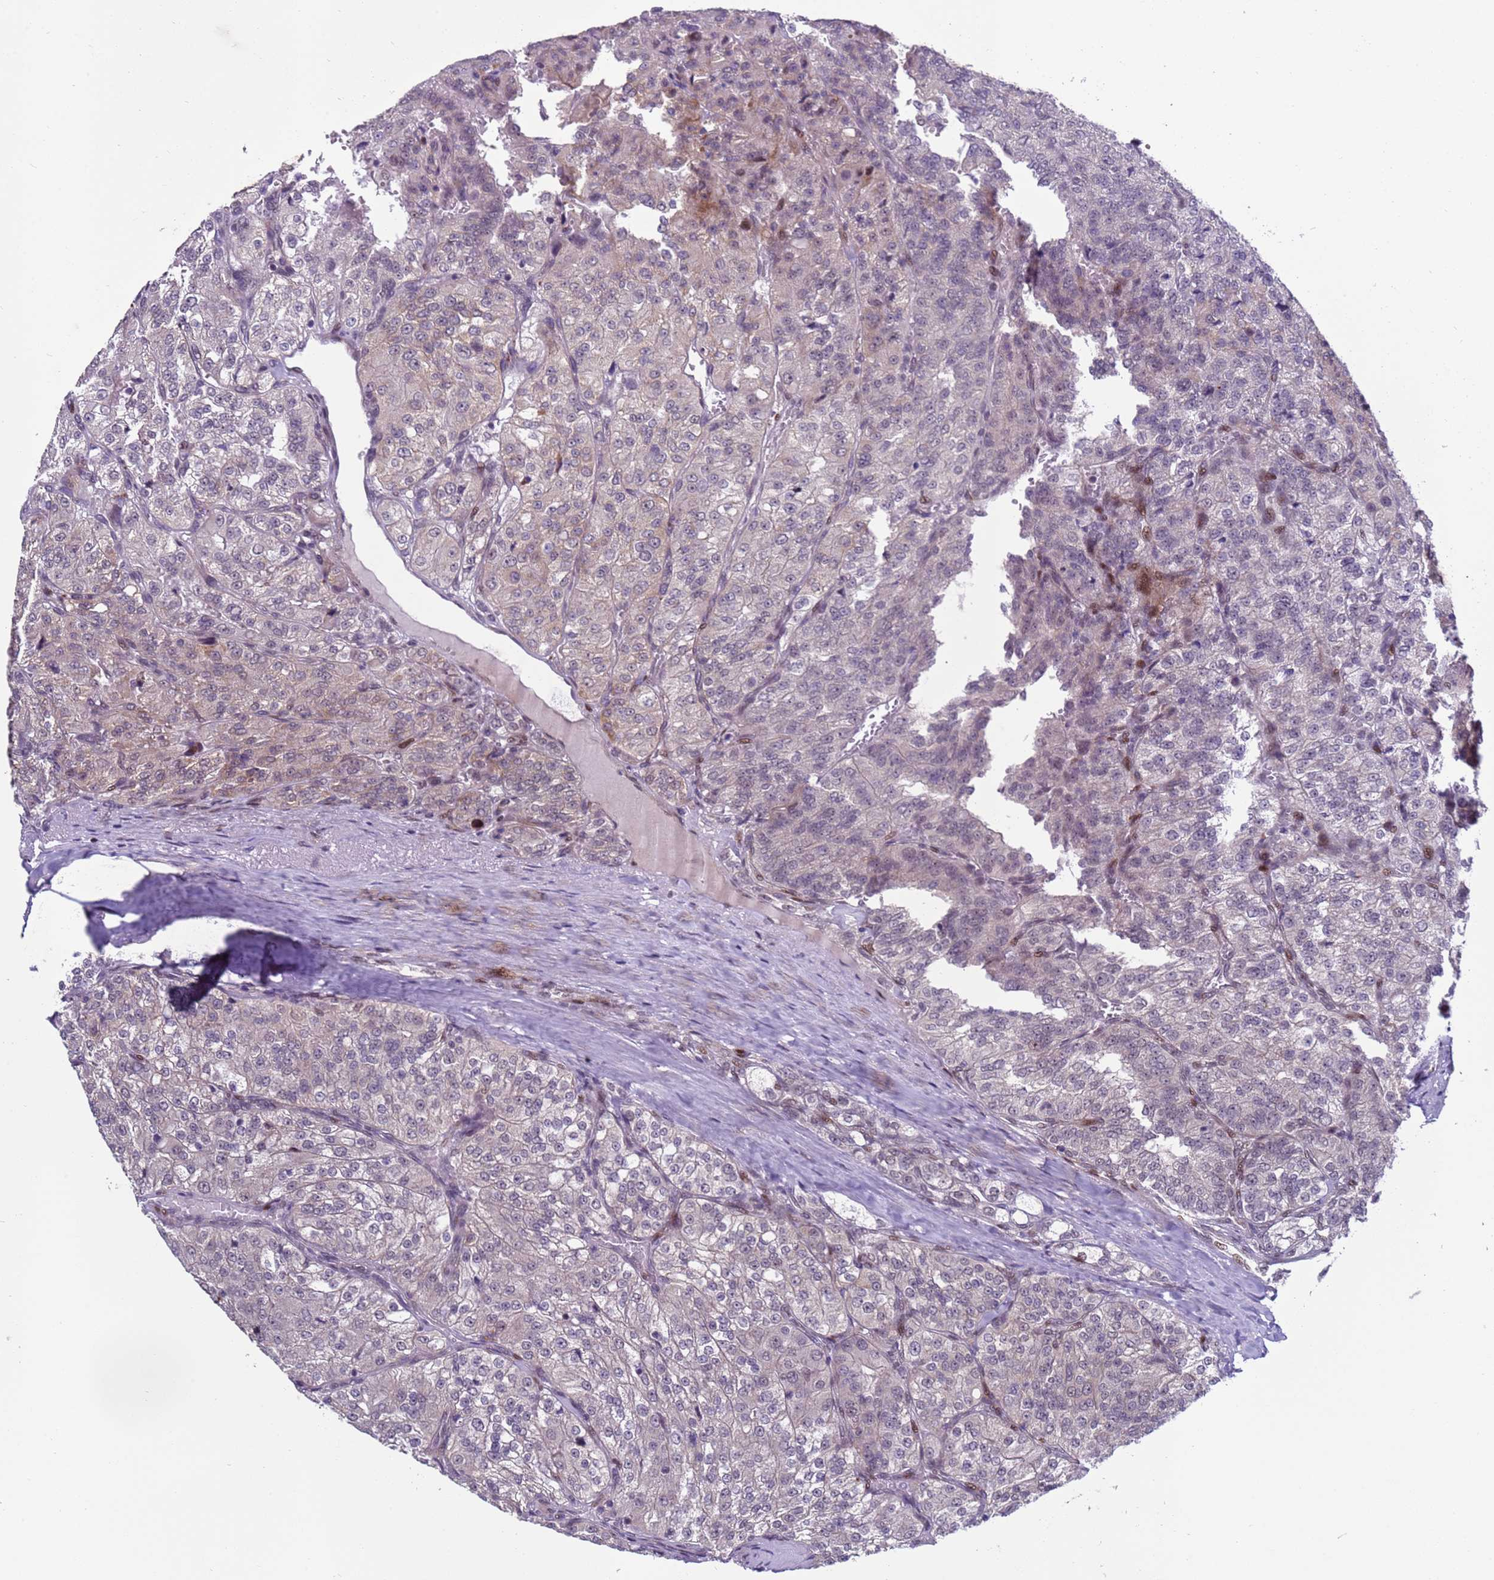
{"staining": {"intensity": "negative", "quantity": "none", "location": "none"}, "tissue": "renal cancer", "cell_type": "Tumor cells", "image_type": "cancer", "snomed": [{"axis": "morphology", "description": "Adenocarcinoma, NOS"}, {"axis": "topography", "description": "Kidney"}], "caption": "Immunohistochemical staining of adenocarcinoma (renal) exhibits no significant staining in tumor cells. The staining was performed using DAB to visualize the protein expression in brown, while the nuclei were stained in blue with hematoxylin (Magnification: 20x).", "gene": "SHC3", "patient": {"sex": "female", "age": 63}}